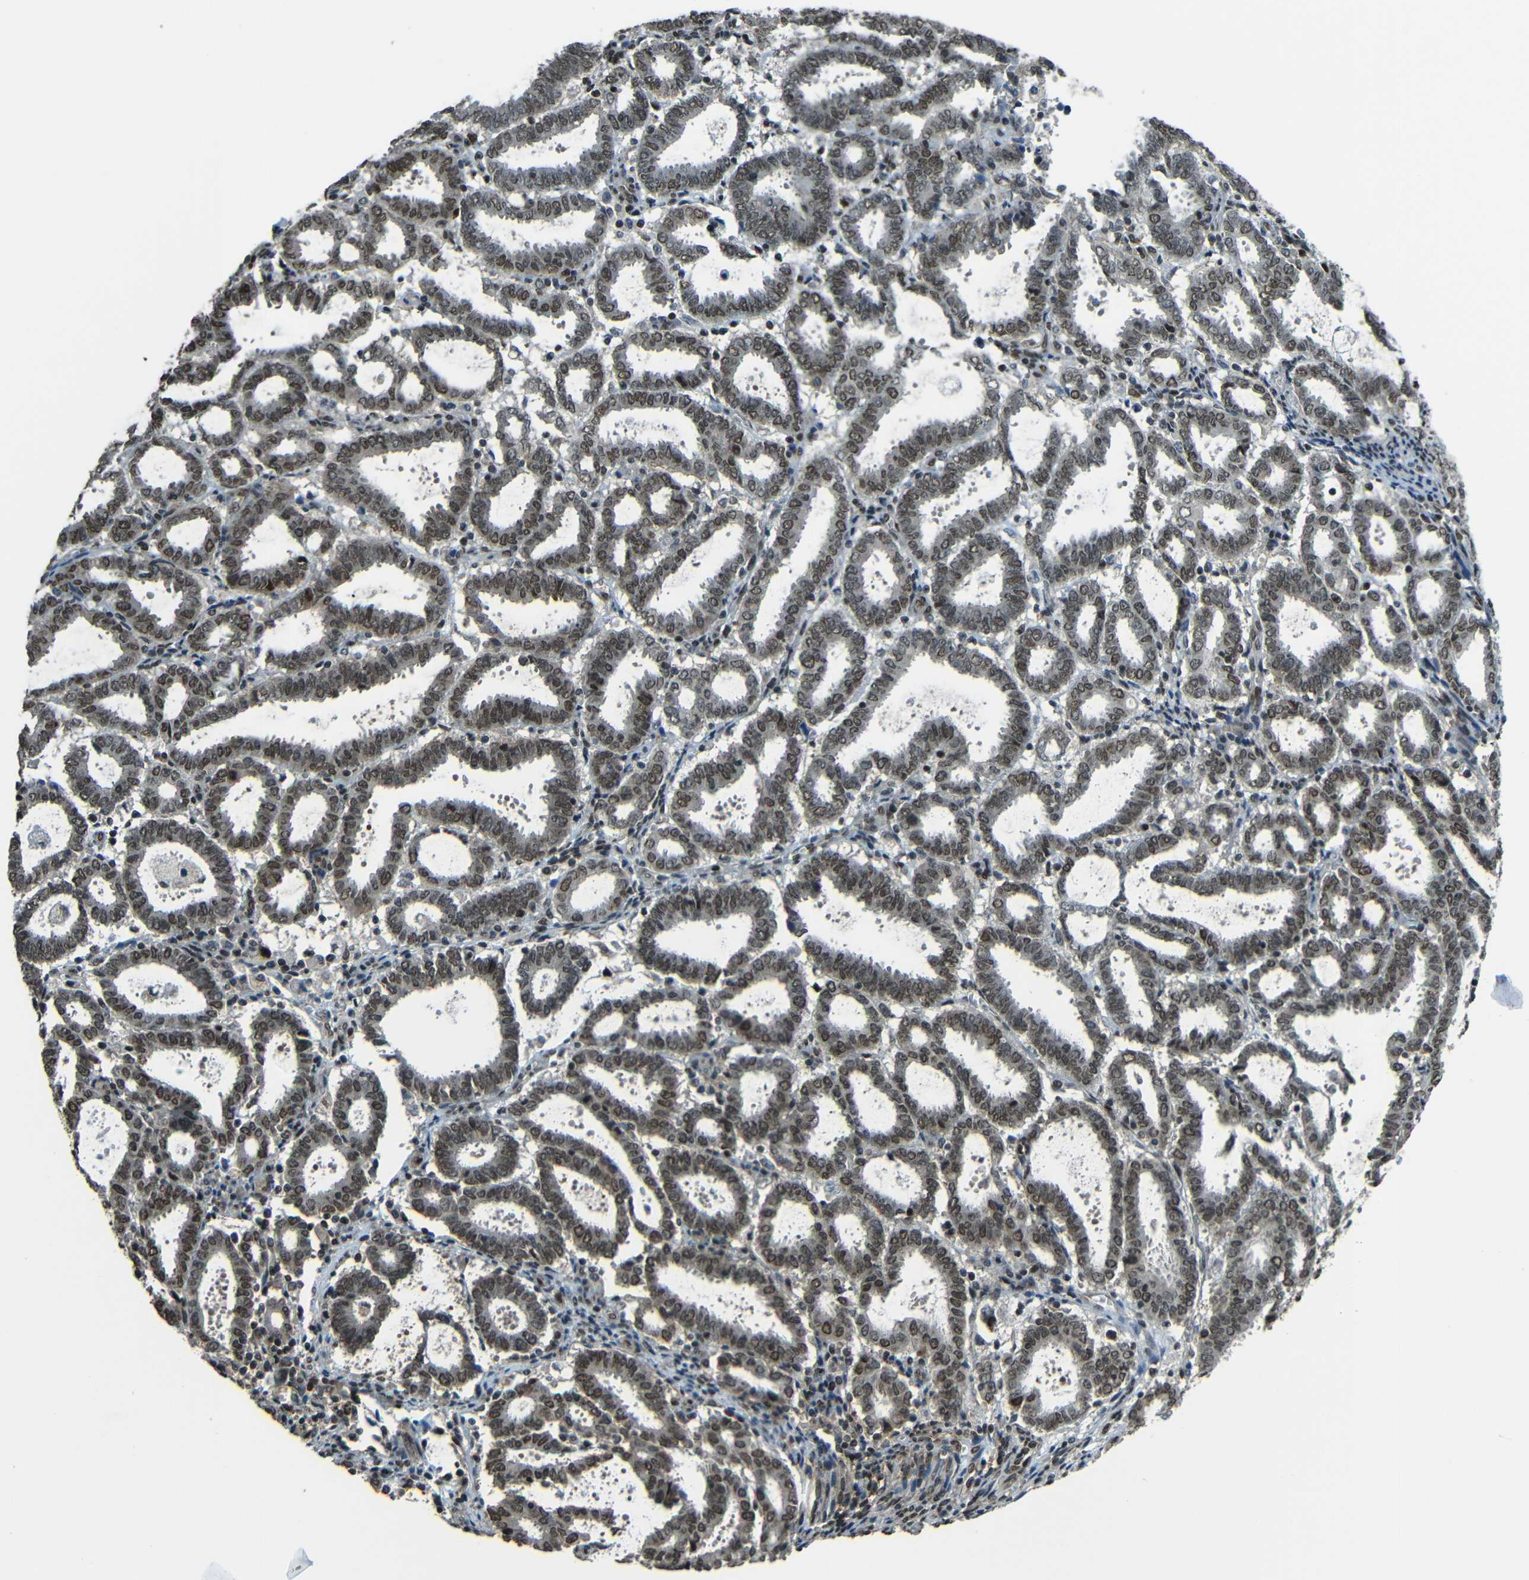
{"staining": {"intensity": "moderate", "quantity": ">75%", "location": "nuclear"}, "tissue": "endometrial cancer", "cell_type": "Tumor cells", "image_type": "cancer", "snomed": [{"axis": "morphology", "description": "Adenocarcinoma, NOS"}, {"axis": "topography", "description": "Uterus"}], "caption": "Protein expression by immunohistochemistry (IHC) demonstrates moderate nuclear expression in approximately >75% of tumor cells in endometrial cancer (adenocarcinoma).", "gene": "PSIP1", "patient": {"sex": "female", "age": 83}}